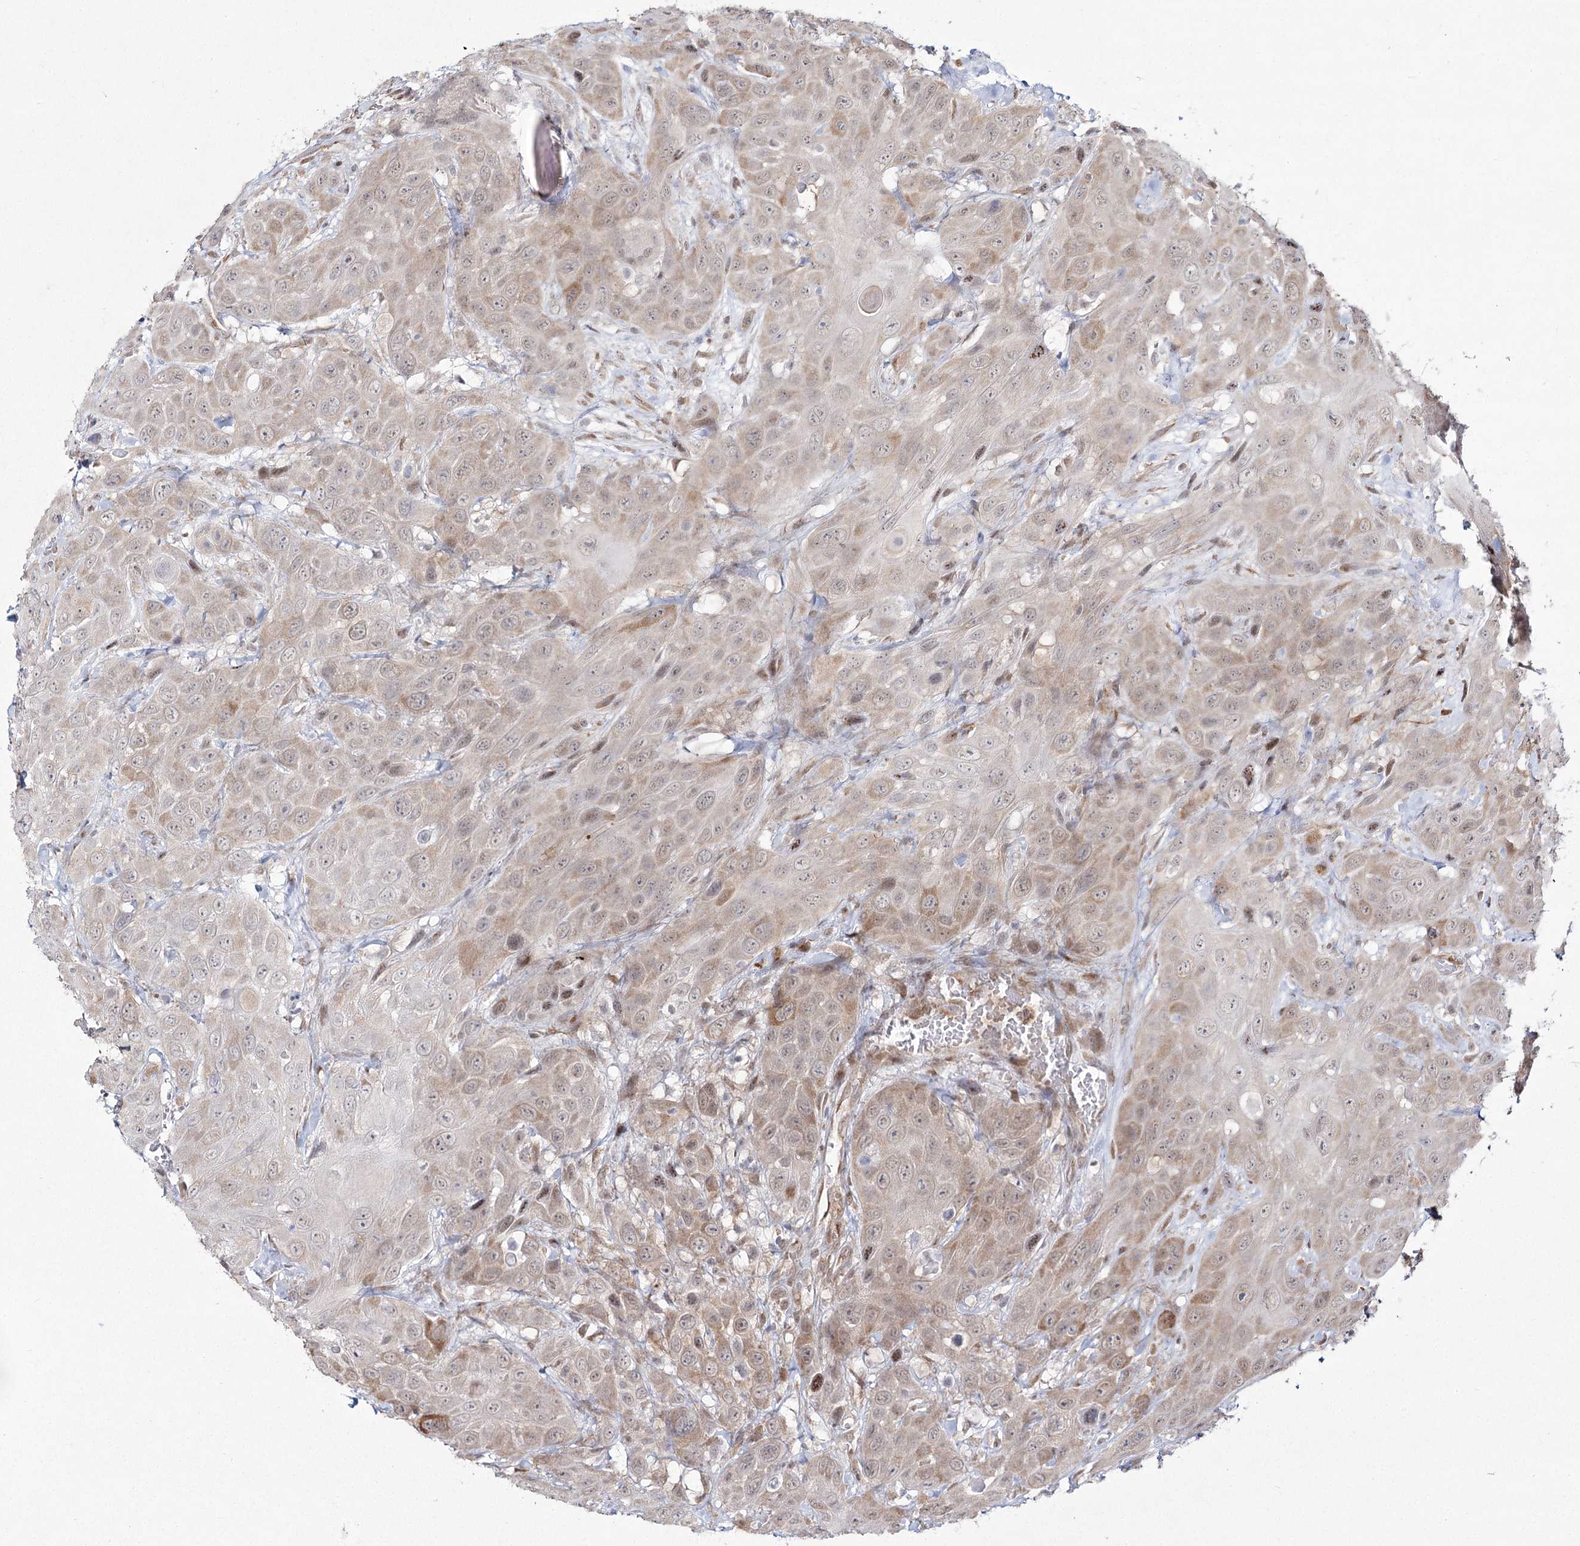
{"staining": {"intensity": "moderate", "quantity": "<25%", "location": "cytoplasmic/membranous,nuclear"}, "tissue": "head and neck cancer", "cell_type": "Tumor cells", "image_type": "cancer", "snomed": [{"axis": "morphology", "description": "Squamous cell carcinoma, NOS"}, {"axis": "topography", "description": "Head-Neck"}], "caption": "Human head and neck squamous cell carcinoma stained for a protein (brown) reveals moderate cytoplasmic/membranous and nuclear positive staining in approximately <25% of tumor cells.", "gene": "YBX3", "patient": {"sex": "male", "age": 81}}